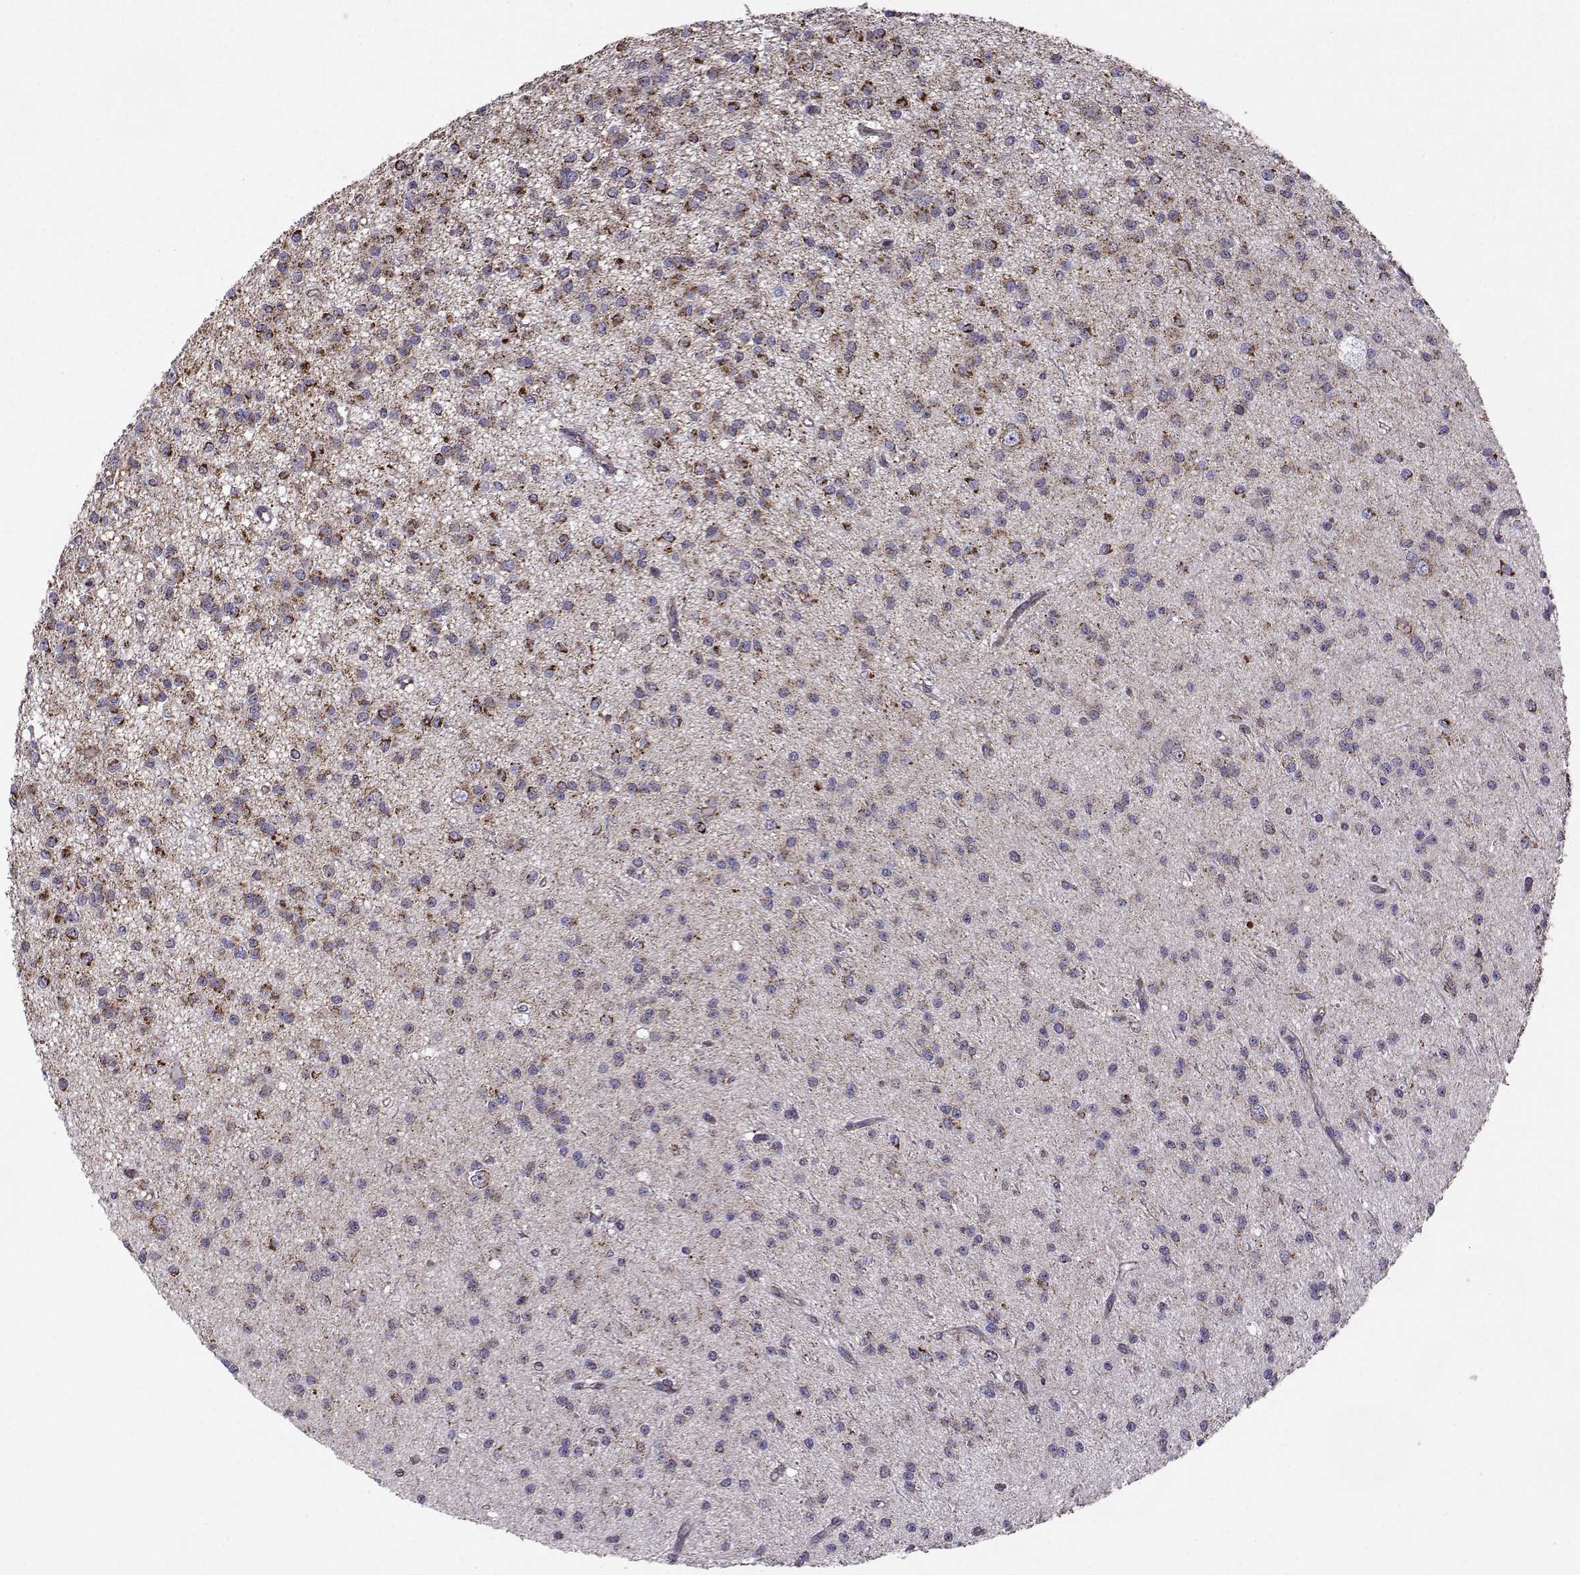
{"staining": {"intensity": "strong", "quantity": "<25%", "location": "cytoplasmic/membranous"}, "tissue": "glioma", "cell_type": "Tumor cells", "image_type": "cancer", "snomed": [{"axis": "morphology", "description": "Glioma, malignant, Low grade"}, {"axis": "topography", "description": "Brain"}], "caption": "High-magnification brightfield microscopy of glioma stained with DAB (3,3'-diaminobenzidine) (brown) and counterstained with hematoxylin (blue). tumor cells exhibit strong cytoplasmic/membranous expression is identified in about<25% of cells. (DAB (3,3'-diaminobenzidine) IHC, brown staining for protein, blue staining for nuclei).", "gene": "NECAB3", "patient": {"sex": "male", "age": 27}}